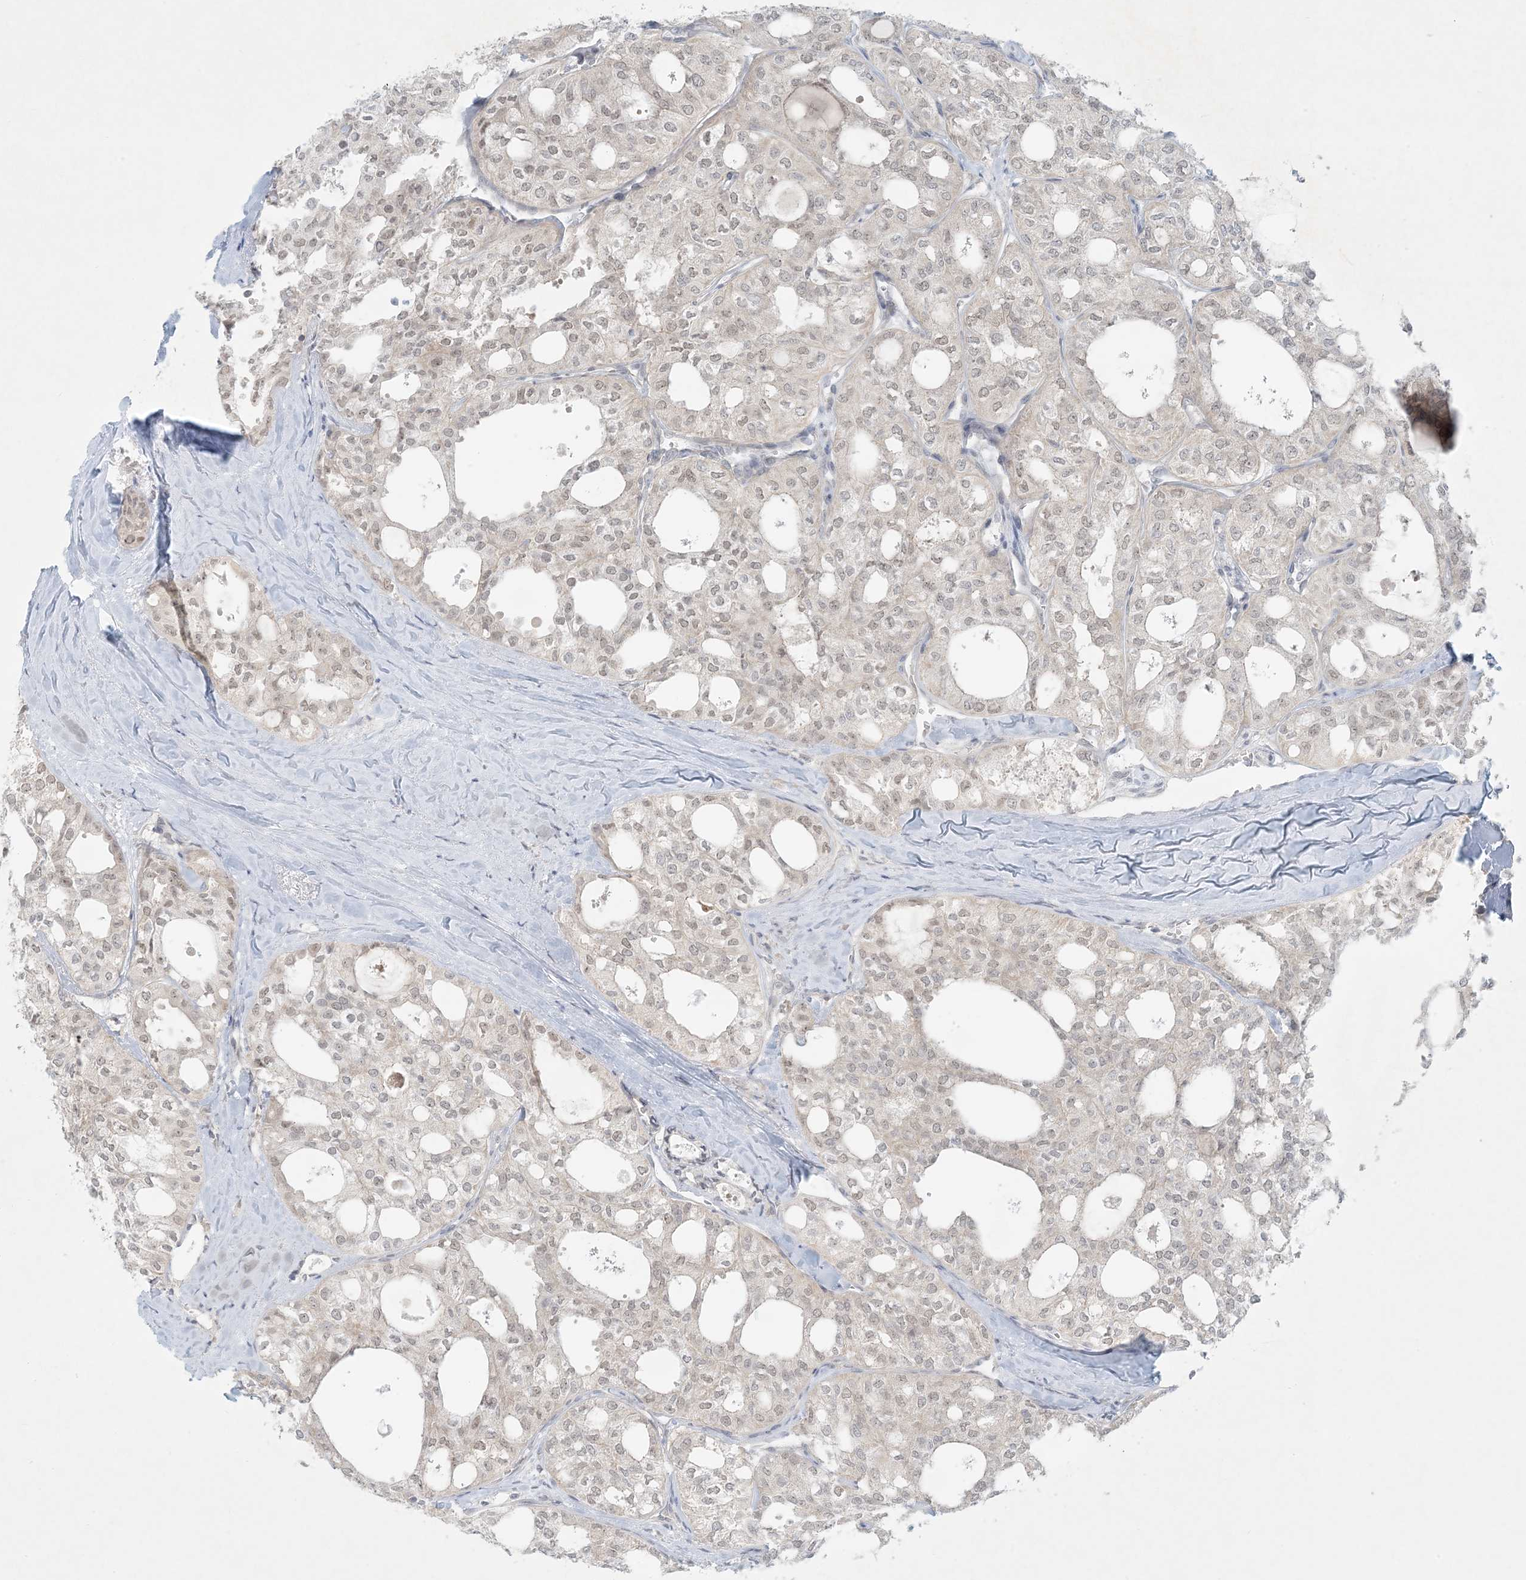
{"staining": {"intensity": "weak", "quantity": "25%-75%", "location": "nuclear"}, "tissue": "thyroid cancer", "cell_type": "Tumor cells", "image_type": "cancer", "snomed": [{"axis": "morphology", "description": "Follicular adenoma carcinoma, NOS"}, {"axis": "topography", "description": "Thyroid gland"}], "caption": "IHC of follicular adenoma carcinoma (thyroid) displays low levels of weak nuclear staining in approximately 25%-75% of tumor cells.", "gene": "OBI1", "patient": {"sex": "male", "age": 75}}